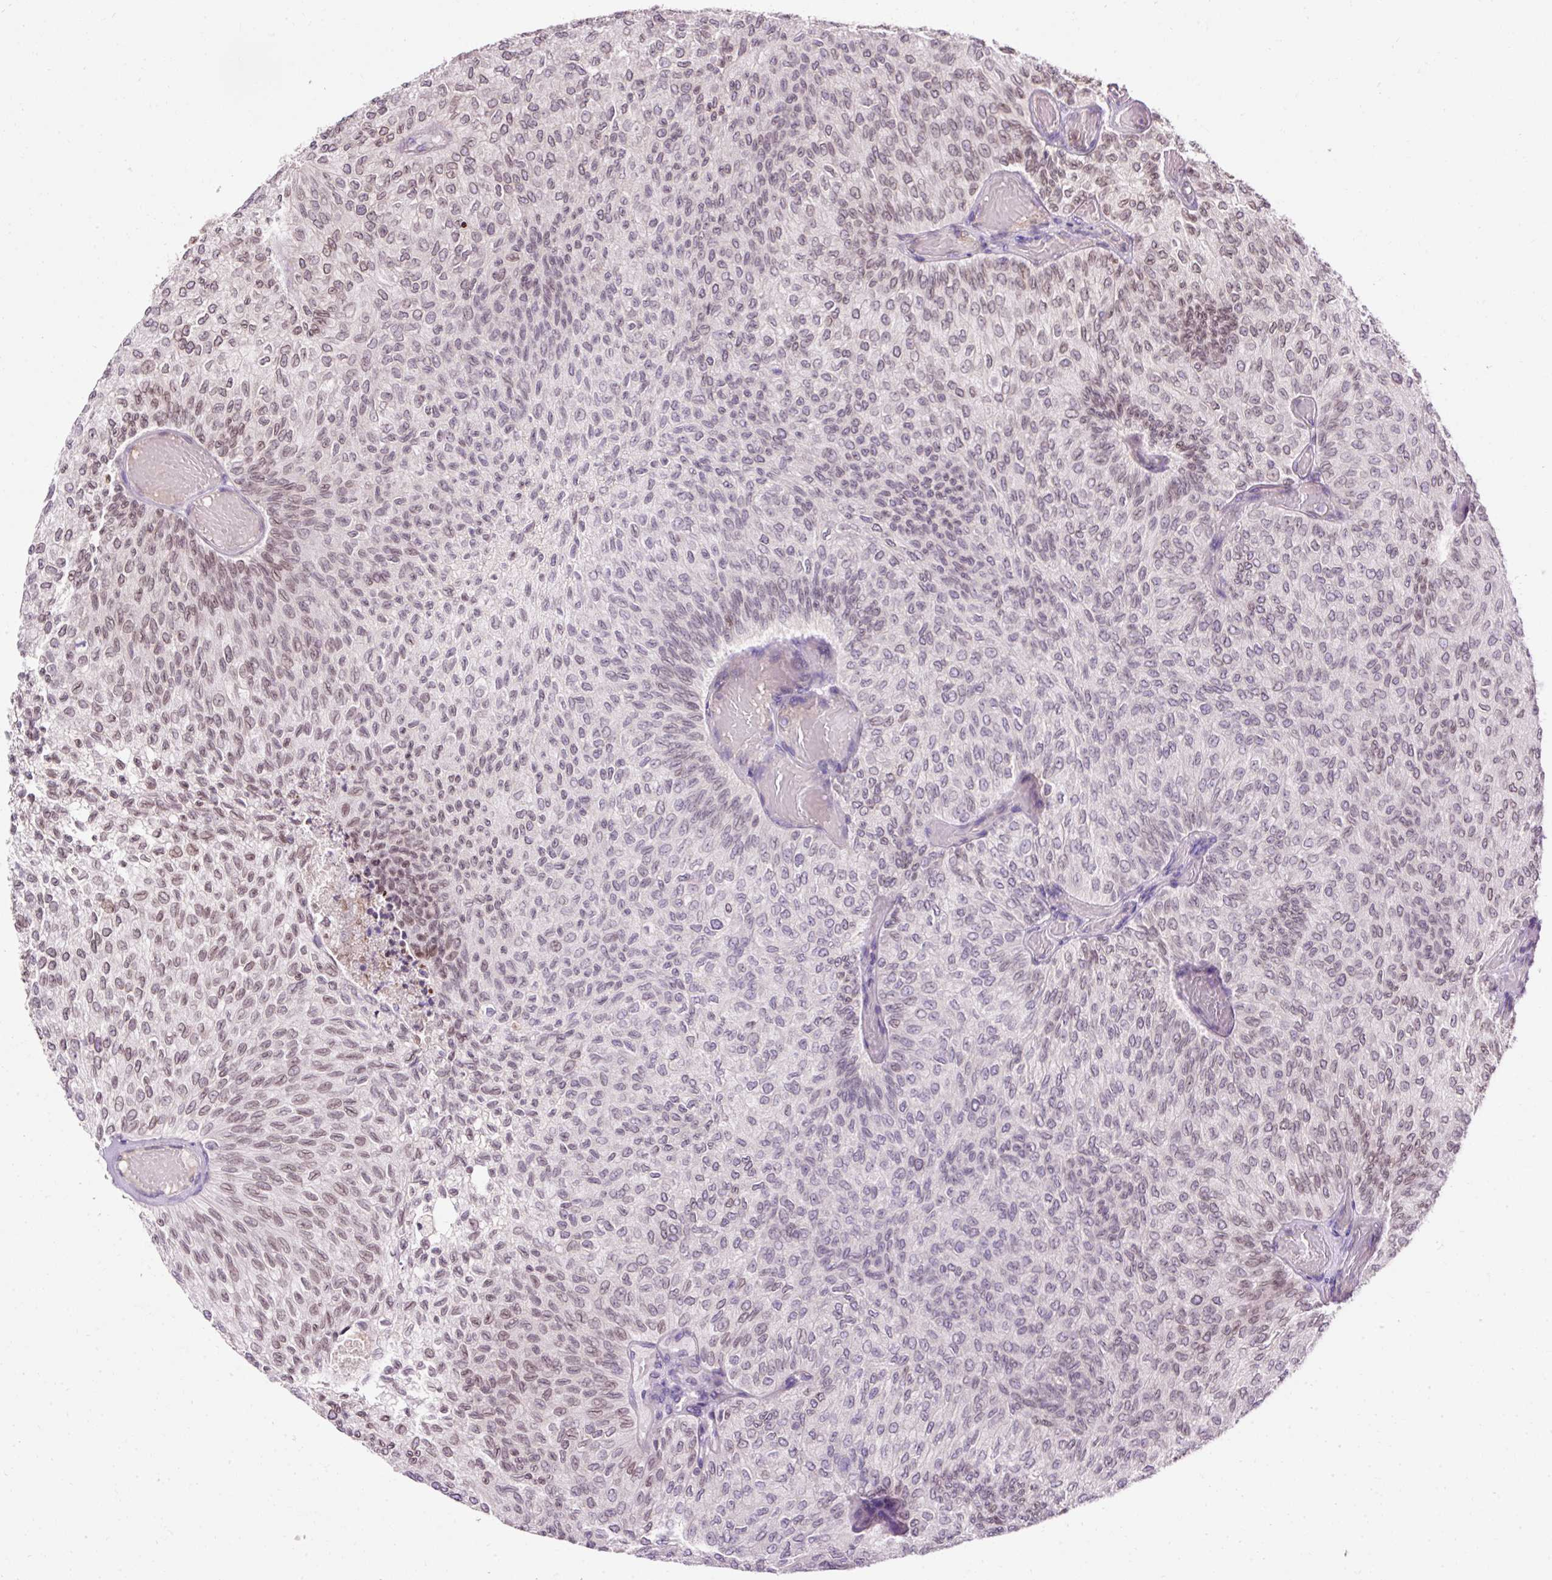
{"staining": {"intensity": "strong", "quantity": "25%-75%", "location": "cytoplasmic/membranous,nuclear"}, "tissue": "urothelial cancer", "cell_type": "Tumor cells", "image_type": "cancer", "snomed": [{"axis": "morphology", "description": "Urothelial carcinoma, Low grade"}, {"axis": "topography", "description": "Urinary bladder"}], "caption": "A brown stain highlights strong cytoplasmic/membranous and nuclear expression of a protein in human low-grade urothelial carcinoma tumor cells.", "gene": "ZNF610", "patient": {"sex": "male", "age": 78}}